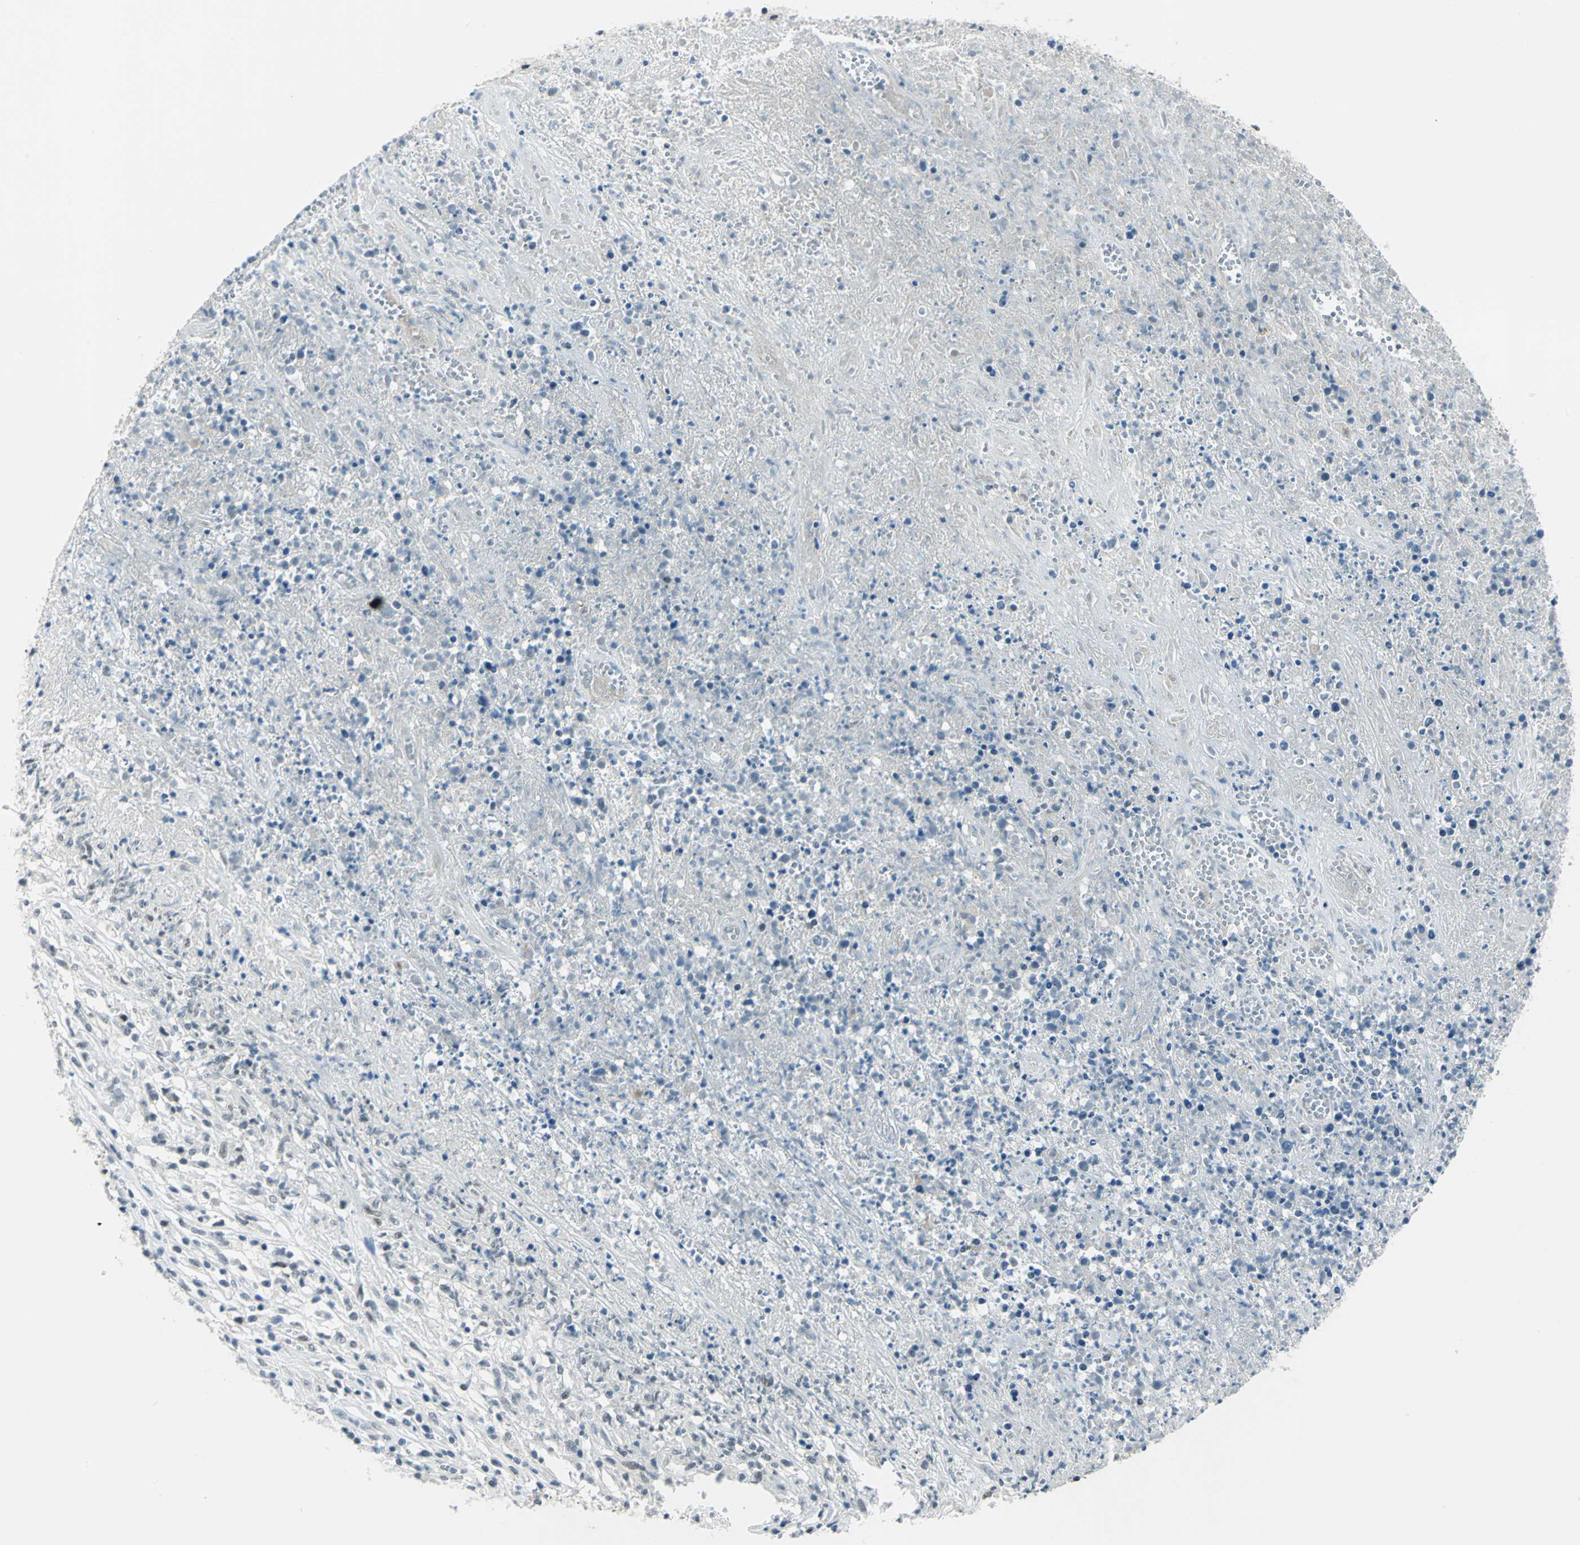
{"staining": {"intensity": "negative", "quantity": "none", "location": "none"}, "tissue": "lymphoma", "cell_type": "Tumor cells", "image_type": "cancer", "snomed": [{"axis": "morphology", "description": "Malignant lymphoma, non-Hodgkin's type, High grade"}, {"axis": "topography", "description": "Lymph node"}], "caption": "Lymphoma was stained to show a protein in brown. There is no significant positivity in tumor cells.", "gene": "MTMR10", "patient": {"sex": "female", "age": 84}}